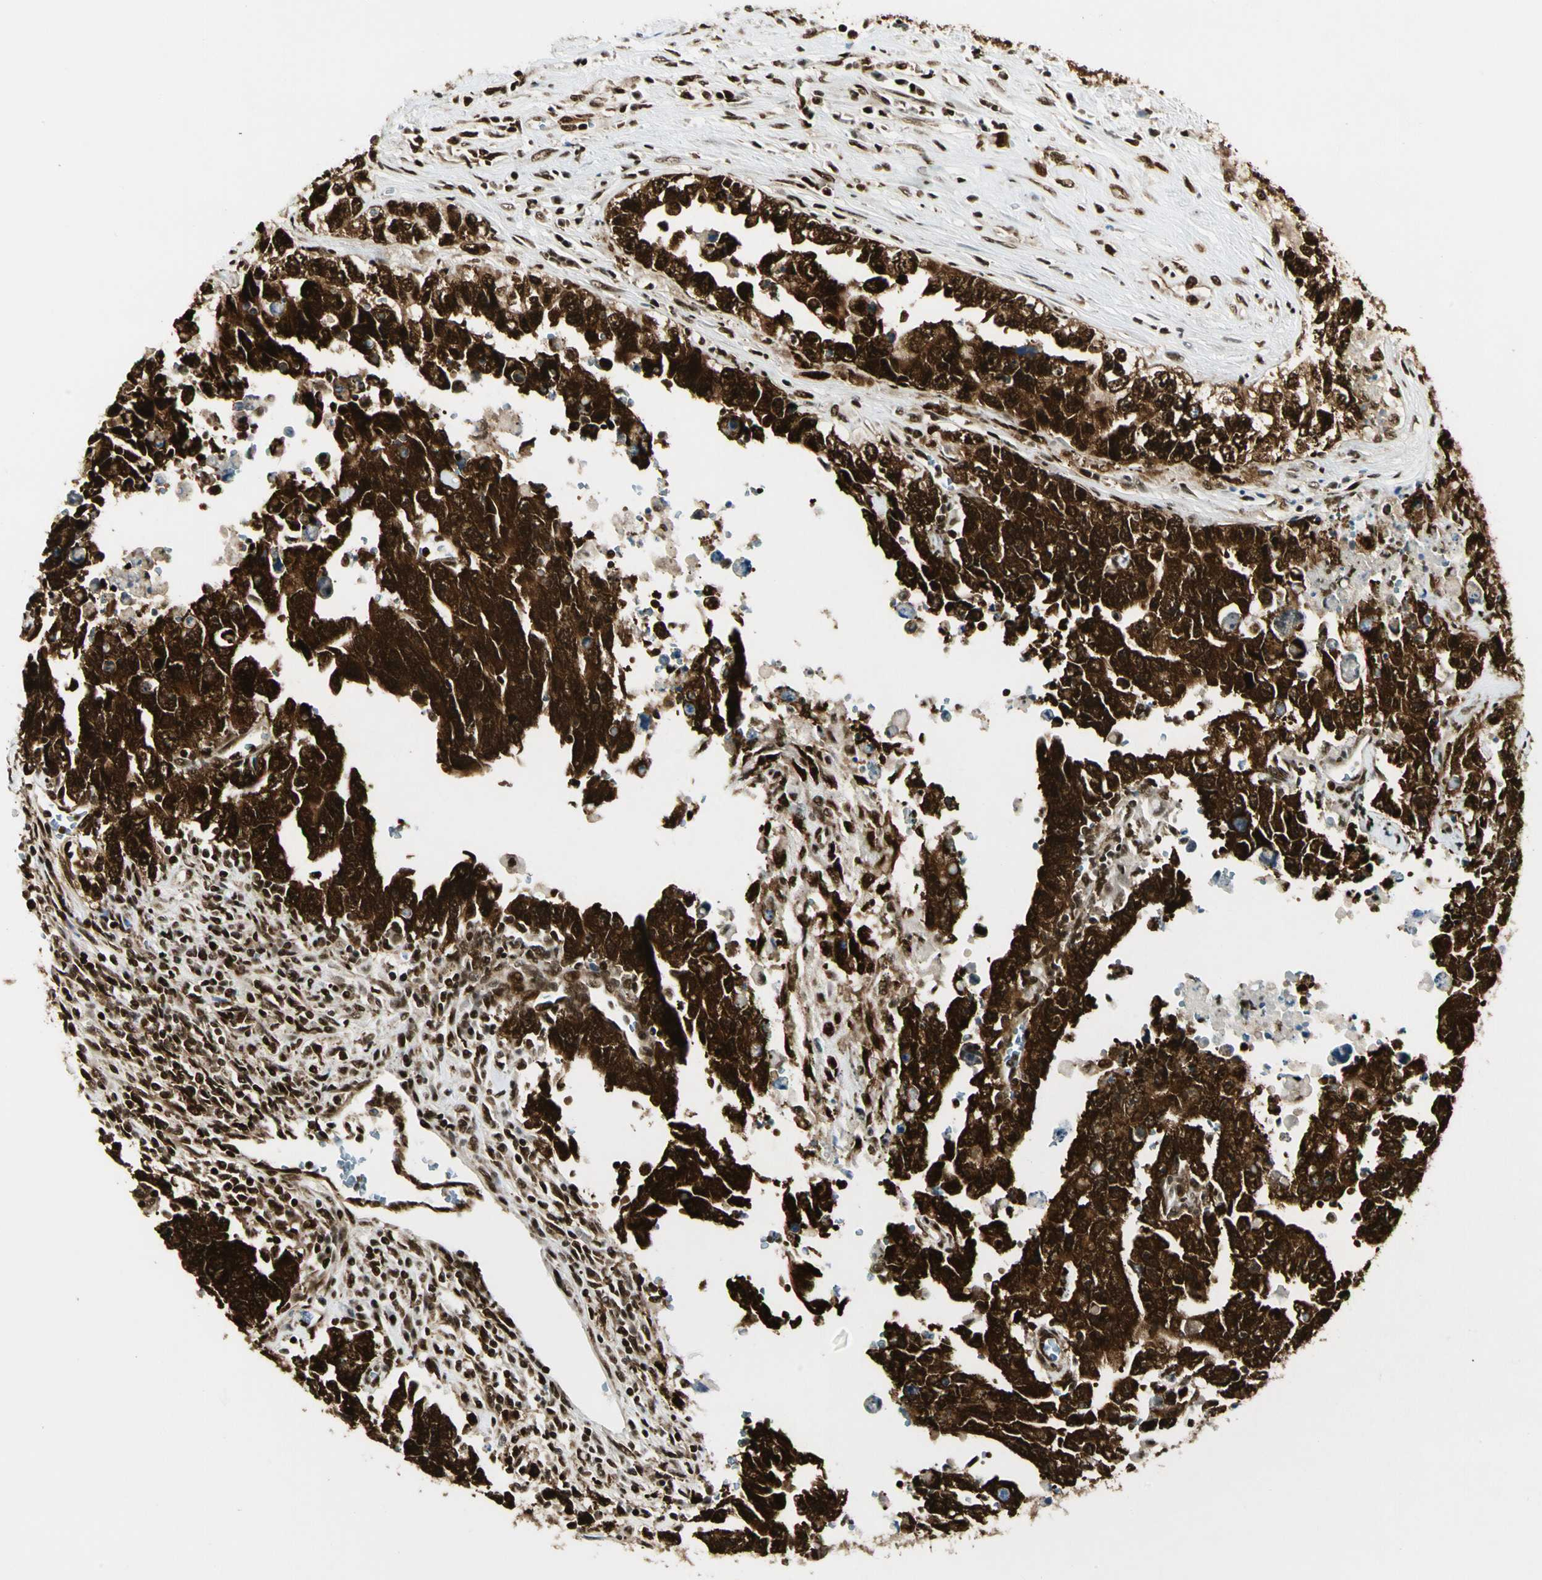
{"staining": {"intensity": "strong", "quantity": ">75%", "location": "cytoplasmic/membranous,nuclear"}, "tissue": "testis cancer", "cell_type": "Tumor cells", "image_type": "cancer", "snomed": [{"axis": "morphology", "description": "Carcinoma, Embryonal, NOS"}, {"axis": "topography", "description": "Testis"}], "caption": "This is an image of IHC staining of embryonal carcinoma (testis), which shows strong positivity in the cytoplasmic/membranous and nuclear of tumor cells.", "gene": "FUS", "patient": {"sex": "male", "age": 28}}